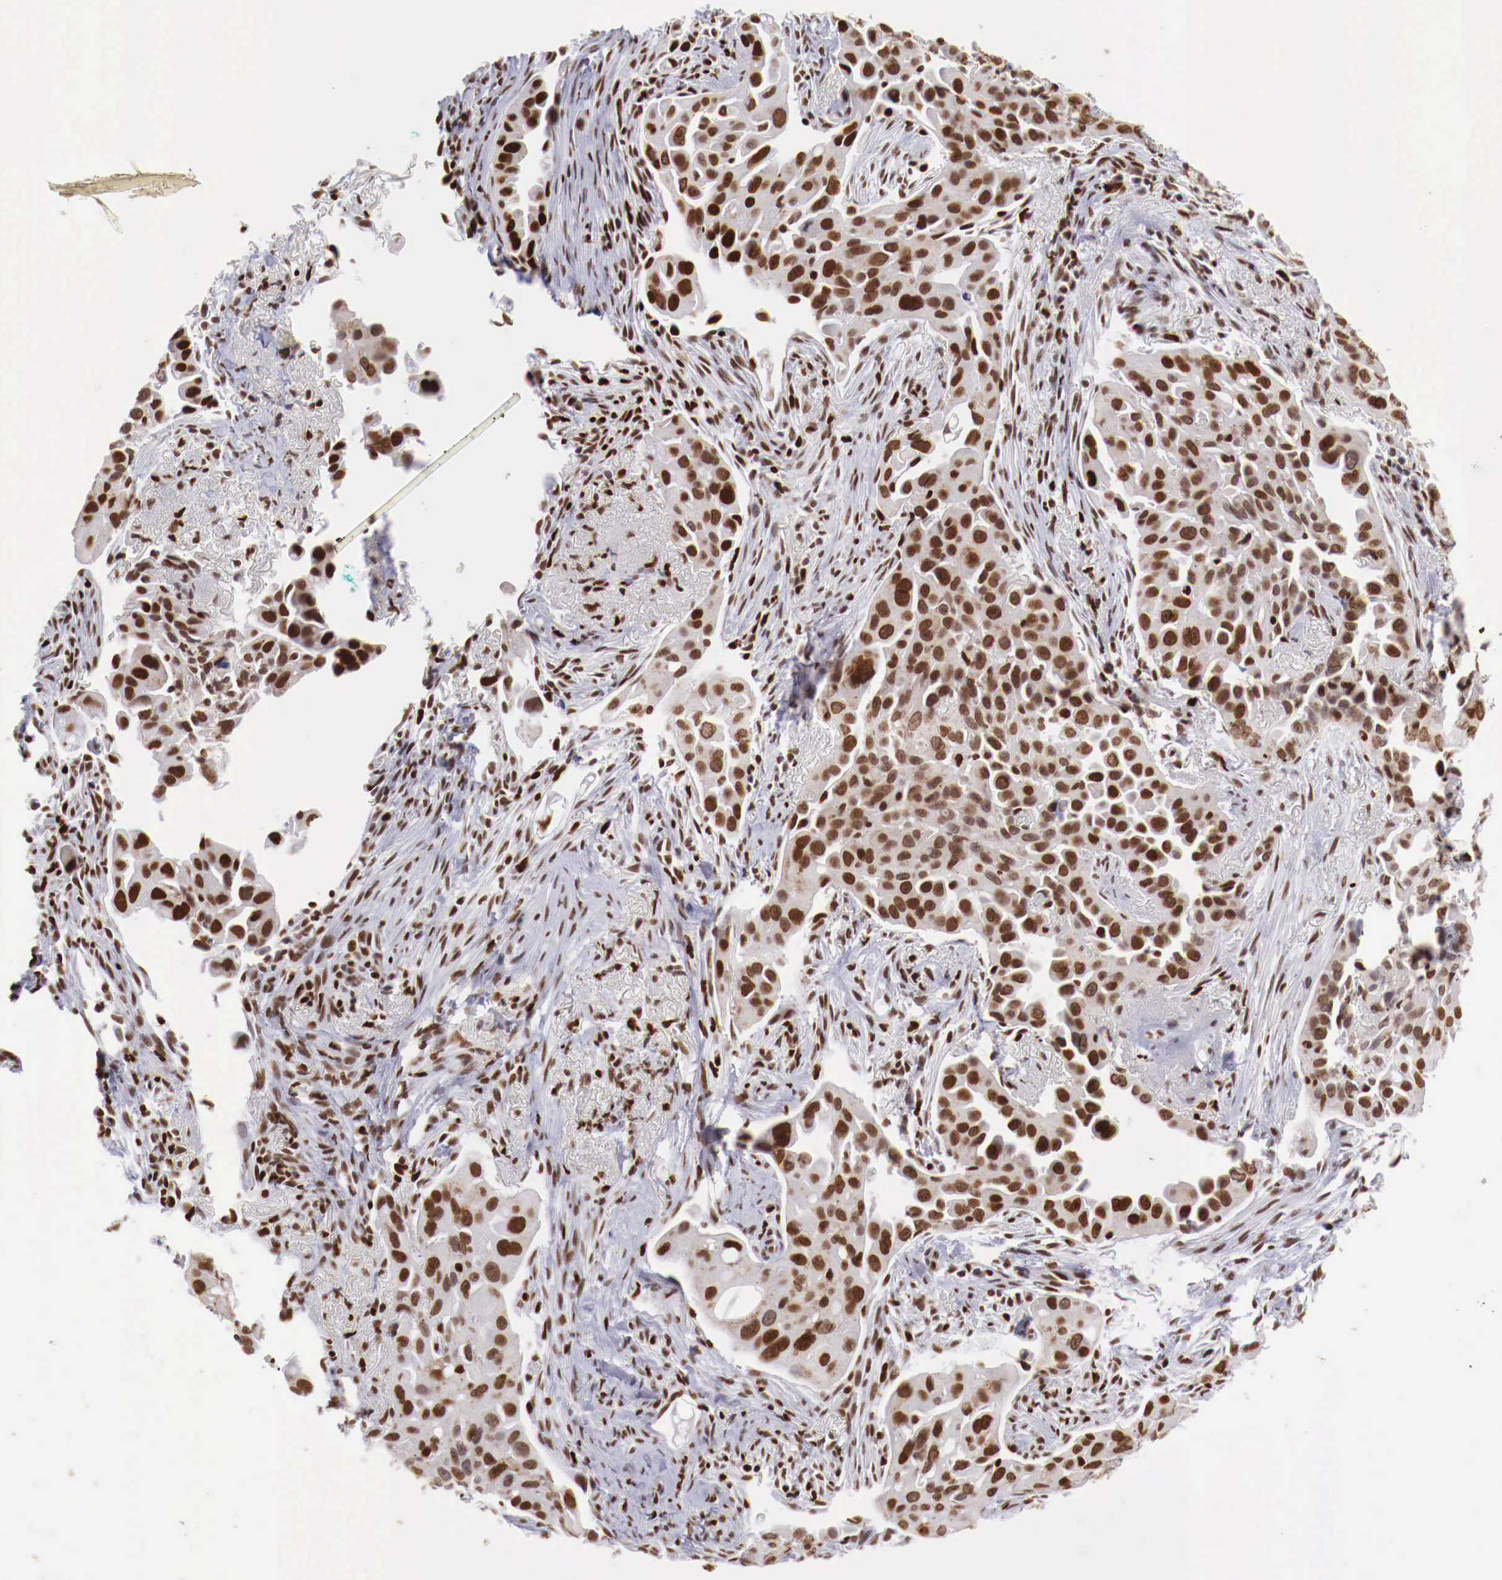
{"staining": {"intensity": "strong", "quantity": ">75%", "location": "nuclear"}, "tissue": "lung cancer", "cell_type": "Tumor cells", "image_type": "cancer", "snomed": [{"axis": "morphology", "description": "Adenocarcinoma, NOS"}, {"axis": "topography", "description": "Lung"}], "caption": "Protein staining demonstrates strong nuclear positivity in approximately >75% of tumor cells in lung cancer.", "gene": "MAX", "patient": {"sex": "male", "age": 68}}